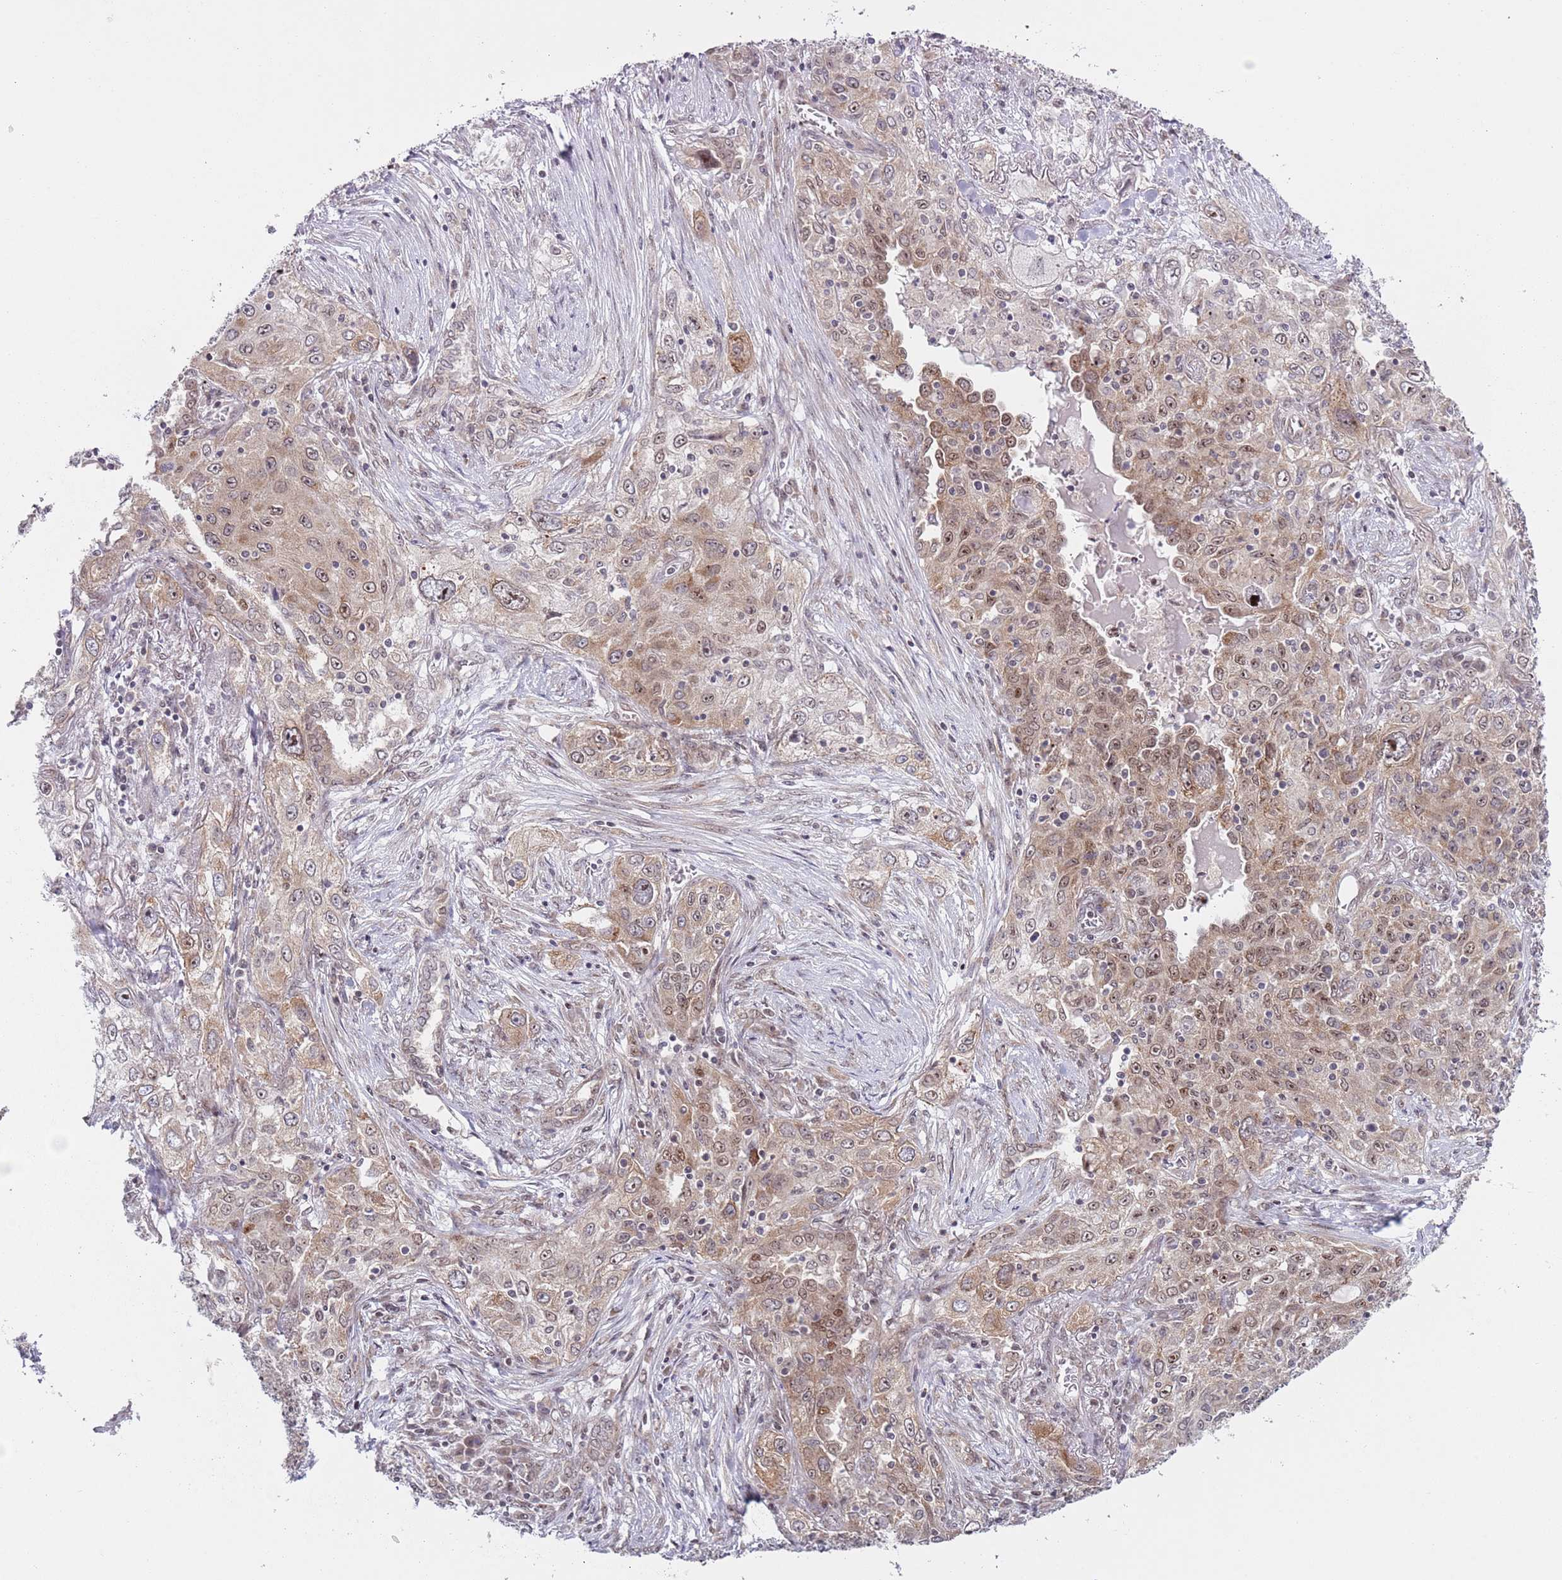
{"staining": {"intensity": "moderate", "quantity": ">75%", "location": "cytoplasmic/membranous,nuclear"}, "tissue": "lung cancer", "cell_type": "Tumor cells", "image_type": "cancer", "snomed": [{"axis": "morphology", "description": "Squamous cell carcinoma, NOS"}, {"axis": "topography", "description": "Lung"}], "caption": "Tumor cells show medium levels of moderate cytoplasmic/membranous and nuclear positivity in about >75% of cells in human lung cancer (squamous cell carcinoma). Ihc stains the protein in brown and the nuclei are stained blue.", "gene": "SLC25A32", "patient": {"sex": "female", "age": 69}}